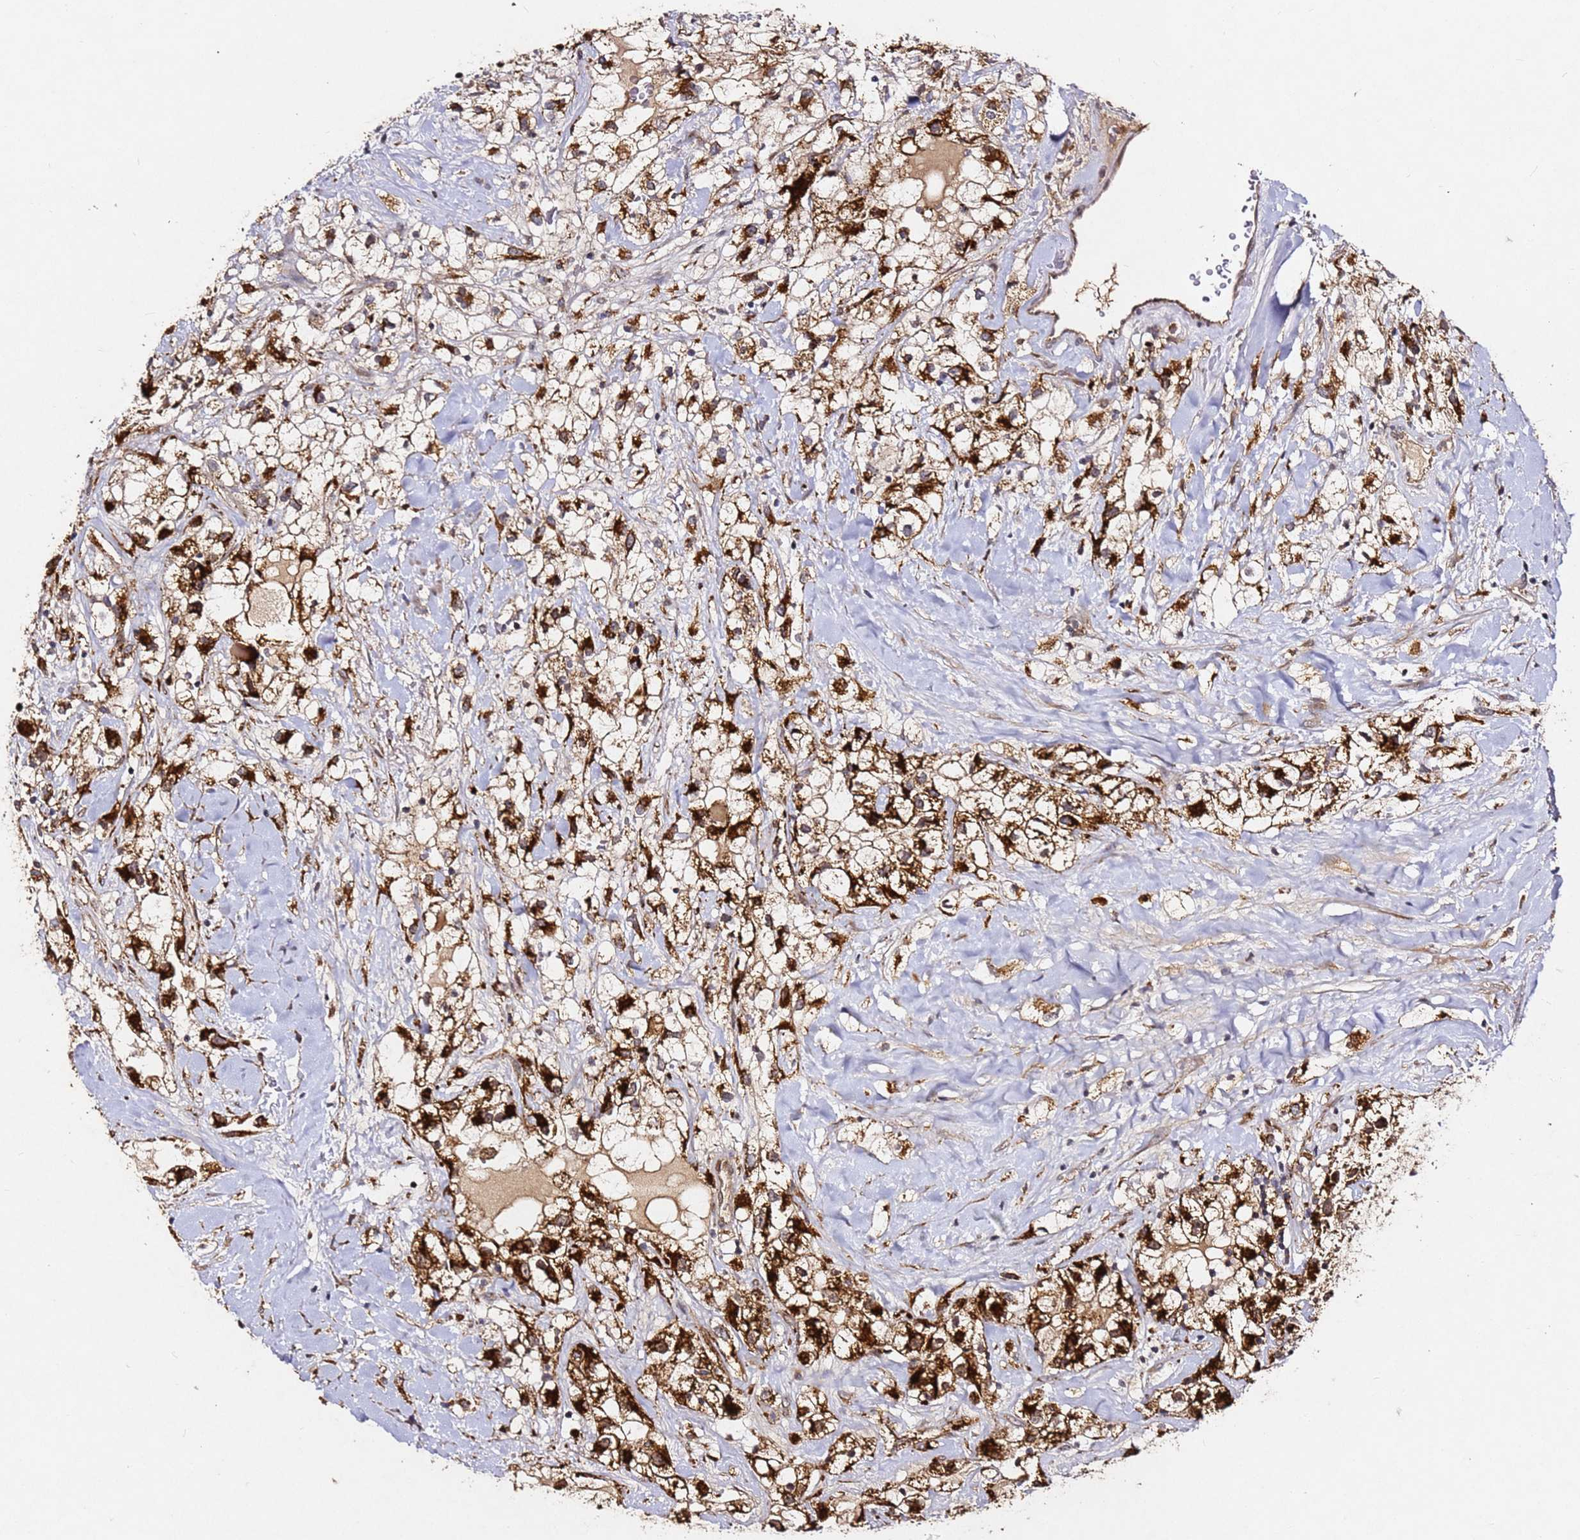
{"staining": {"intensity": "strong", "quantity": ">75%", "location": "cytoplasmic/membranous"}, "tissue": "renal cancer", "cell_type": "Tumor cells", "image_type": "cancer", "snomed": [{"axis": "morphology", "description": "Adenocarcinoma, NOS"}, {"axis": "topography", "description": "Kidney"}], "caption": "A micrograph of human renal cancer stained for a protein displays strong cytoplasmic/membranous brown staining in tumor cells.", "gene": "ALG11", "patient": {"sex": "male", "age": 59}}